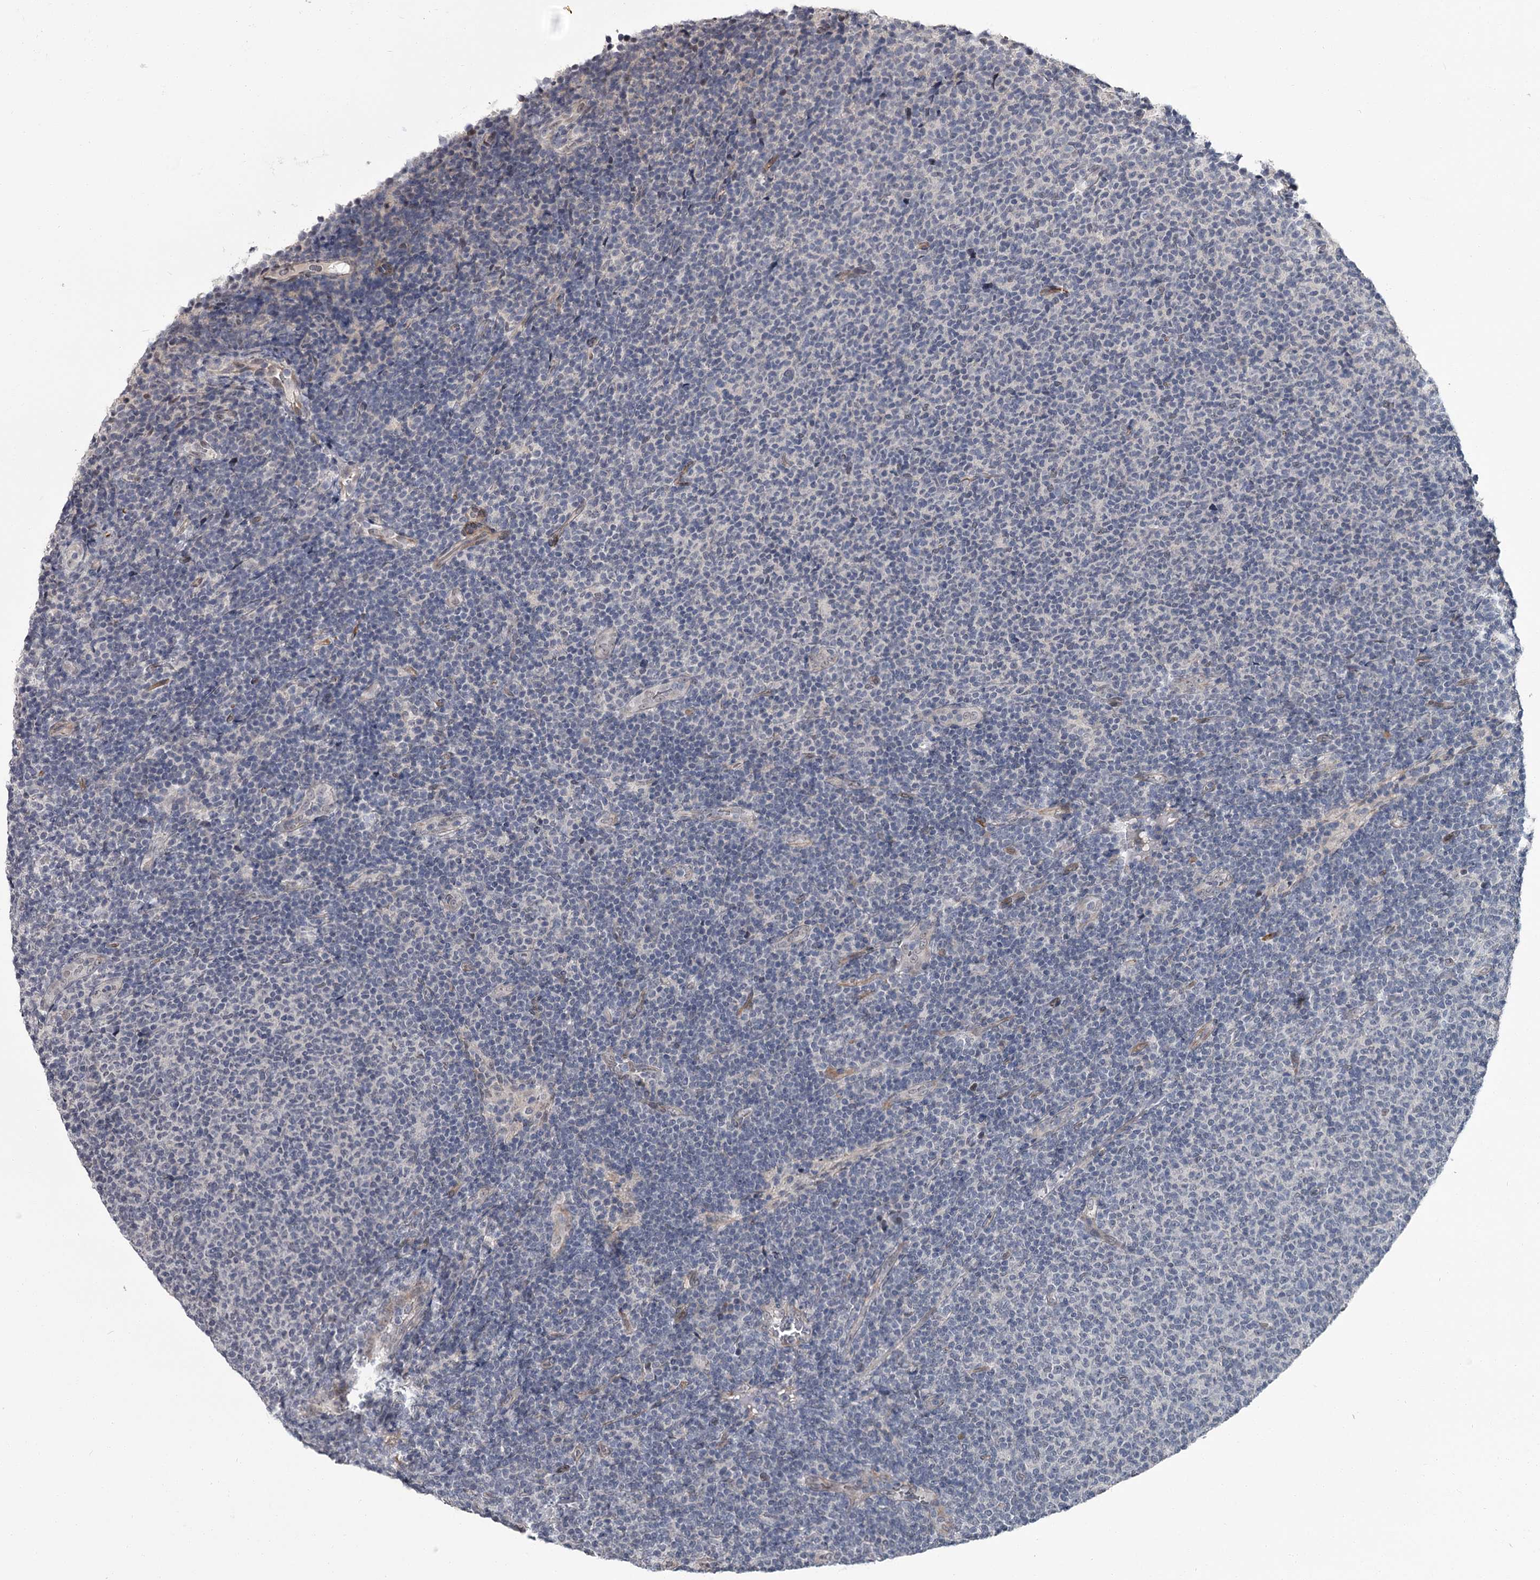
{"staining": {"intensity": "negative", "quantity": "none", "location": "none"}, "tissue": "lymphoma", "cell_type": "Tumor cells", "image_type": "cancer", "snomed": [{"axis": "morphology", "description": "Malignant lymphoma, non-Hodgkin's type, Low grade"}, {"axis": "topography", "description": "Lymph node"}], "caption": "Immunohistochemical staining of malignant lymphoma, non-Hodgkin's type (low-grade) reveals no significant expression in tumor cells.", "gene": "PRPF40B", "patient": {"sex": "male", "age": 66}}